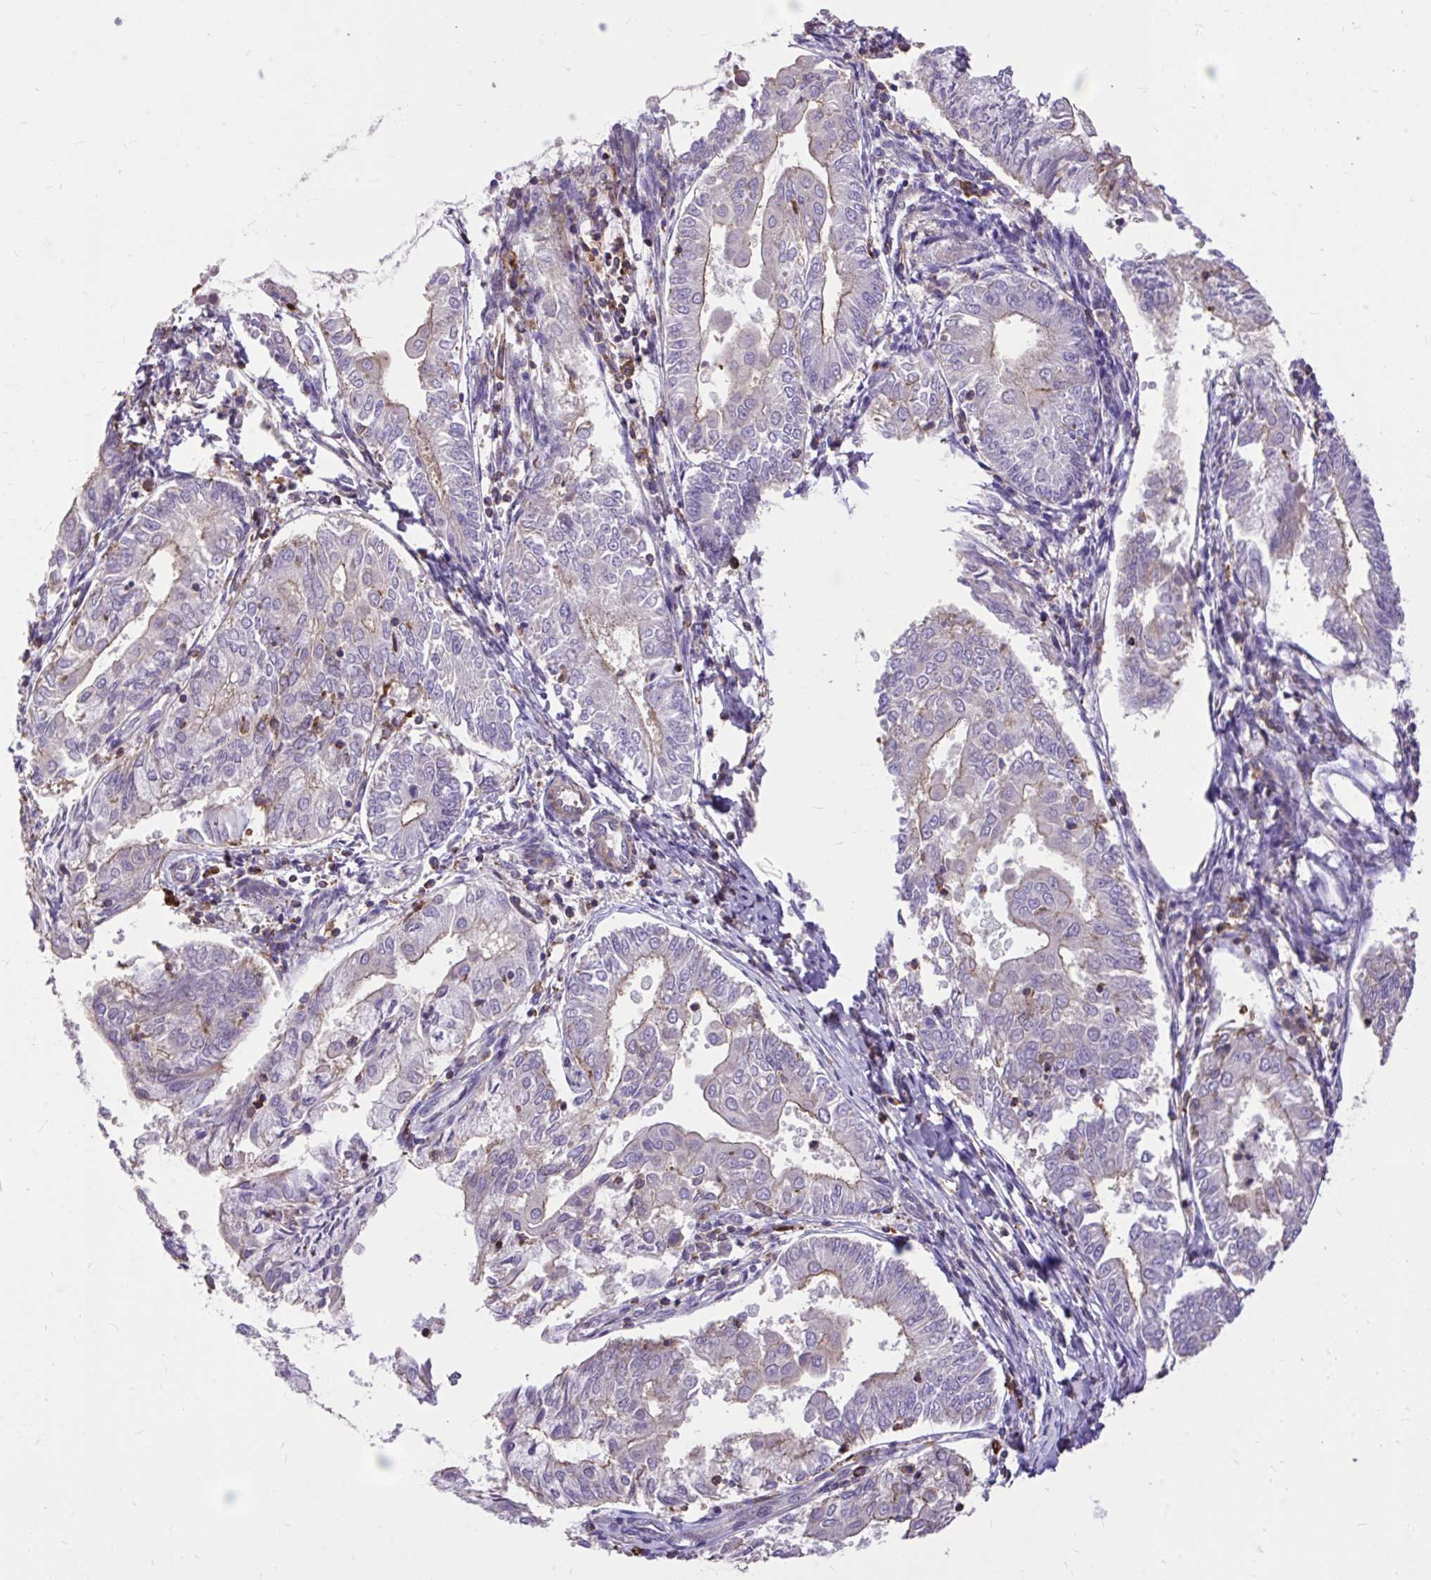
{"staining": {"intensity": "moderate", "quantity": "<25%", "location": "cytoplasmic/membranous"}, "tissue": "endometrial cancer", "cell_type": "Tumor cells", "image_type": "cancer", "snomed": [{"axis": "morphology", "description": "Adenocarcinoma, NOS"}, {"axis": "topography", "description": "Endometrium"}], "caption": "A brown stain highlights moderate cytoplasmic/membranous positivity of a protein in endometrial cancer tumor cells.", "gene": "IGFL2", "patient": {"sex": "female", "age": 68}}